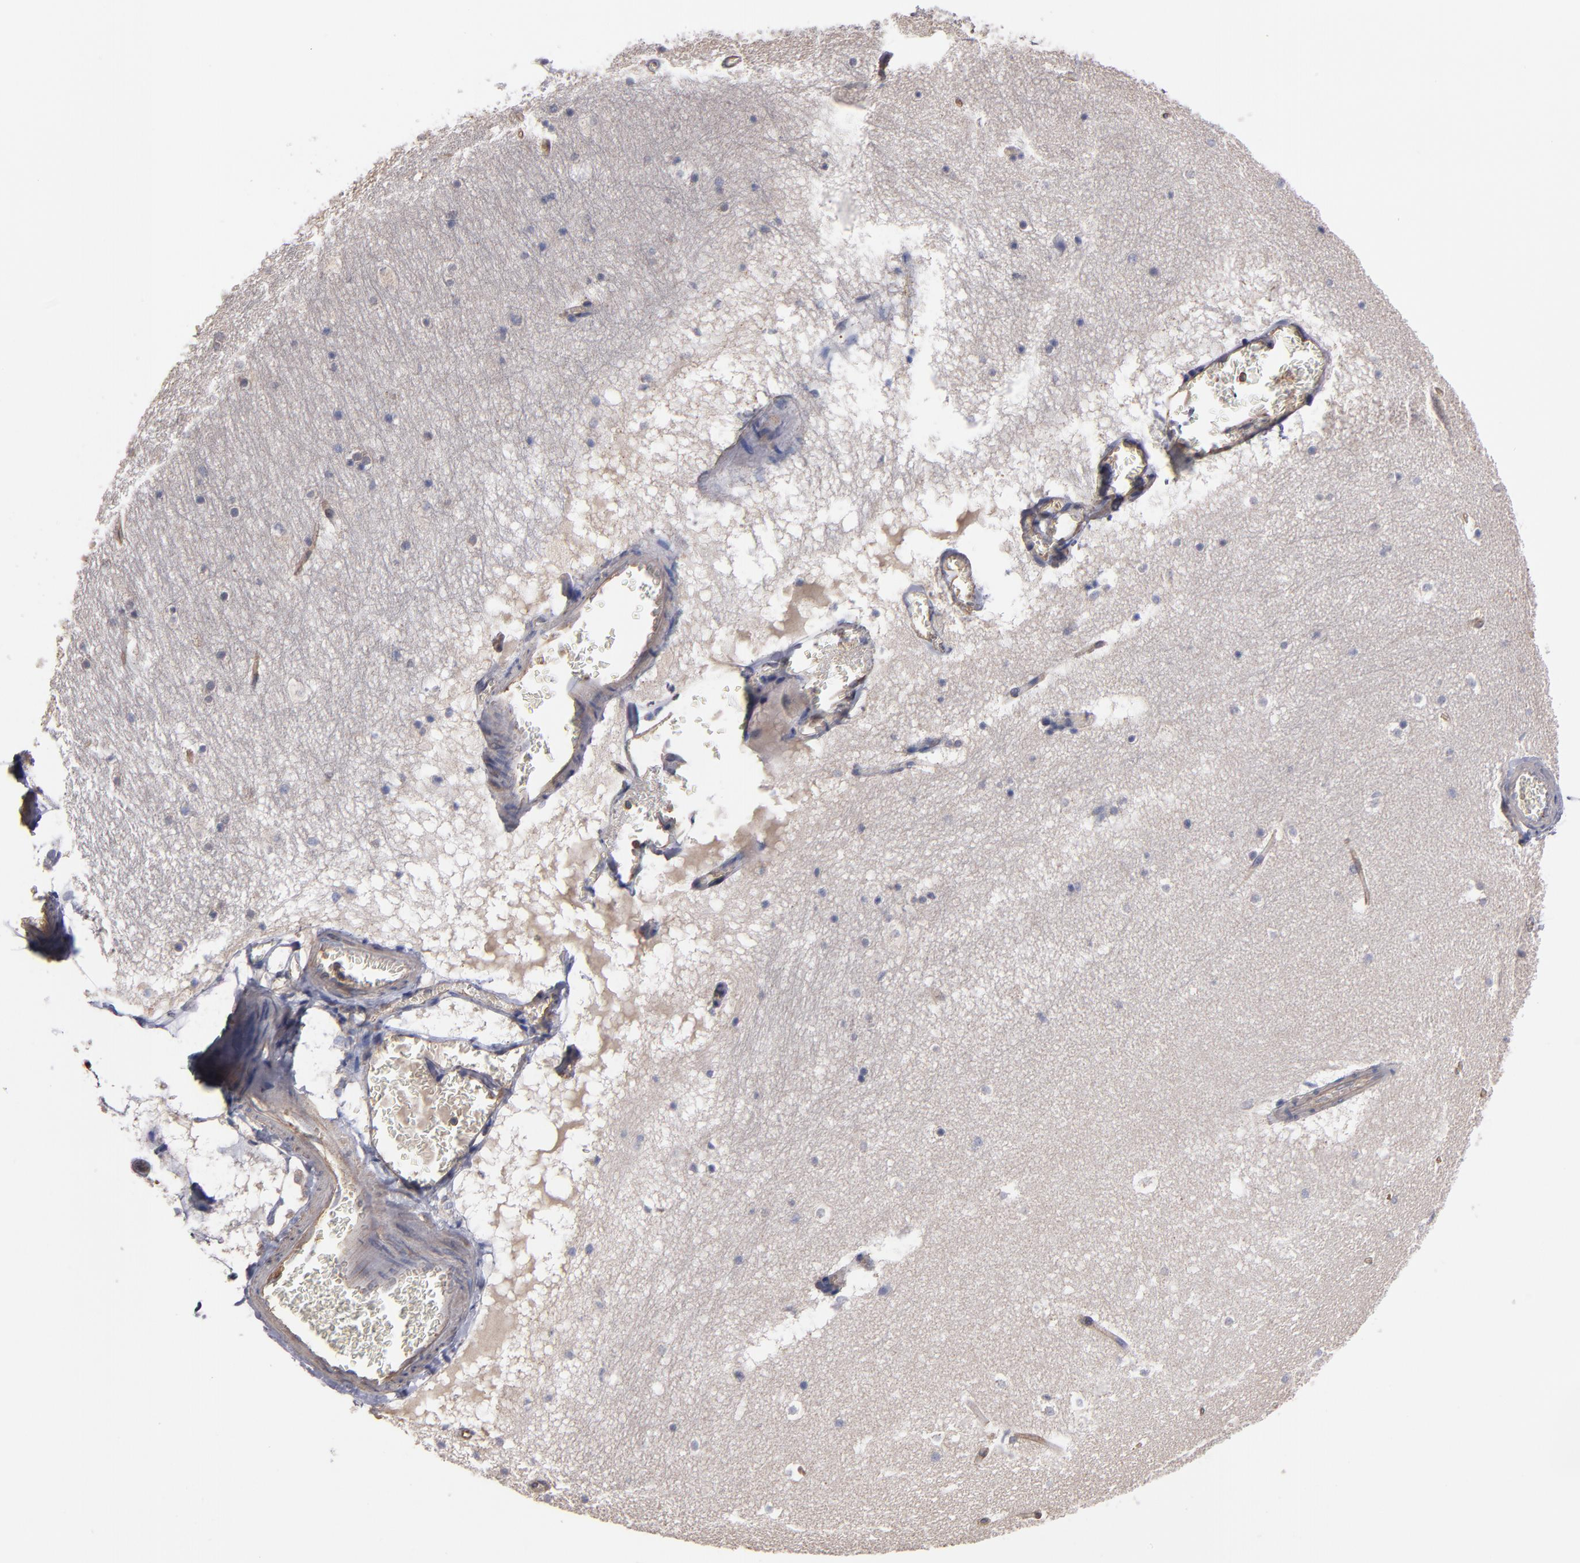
{"staining": {"intensity": "weak", "quantity": "25%-75%", "location": "cytoplasmic/membranous"}, "tissue": "hippocampus", "cell_type": "Glial cells", "image_type": "normal", "snomed": [{"axis": "morphology", "description": "Normal tissue, NOS"}, {"axis": "topography", "description": "Hippocampus"}], "caption": "Brown immunohistochemical staining in benign hippocampus reveals weak cytoplasmic/membranous expression in approximately 25%-75% of glial cells. Immunohistochemistry stains the protein in brown and the nuclei are stained blue.", "gene": "ESYT2", "patient": {"sex": "male", "age": 45}}